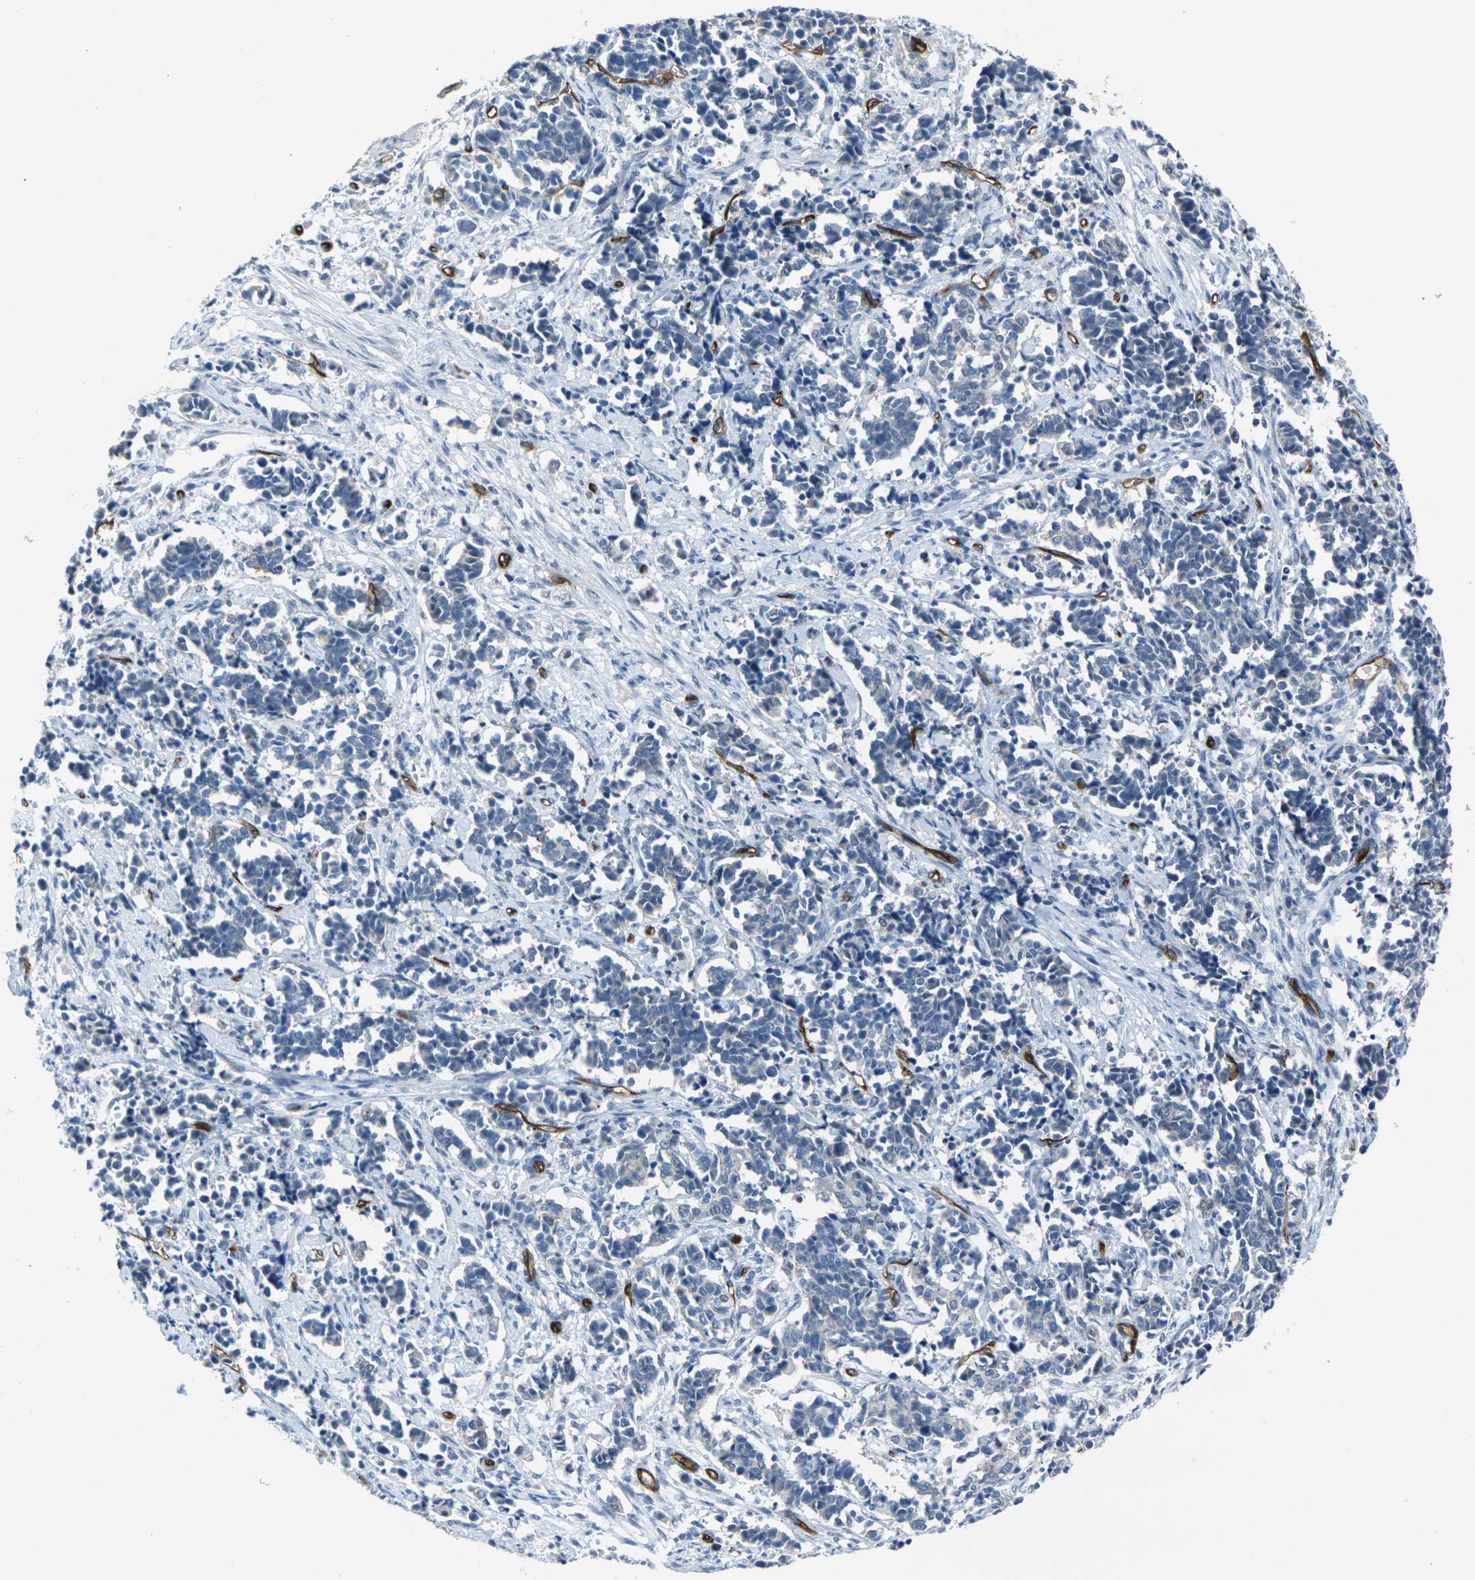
{"staining": {"intensity": "negative", "quantity": "none", "location": "none"}, "tissue": "cervical cancer", "cell_type": "Tumor cells", "image_type": "cancer", "snomed": [{"axis": "morphology", "description": "Normal tissue, NOS"}, {"axis": "morphology", "description": "Squamous cell carcinoma, NOS"}, {"axis": "topography", "description": "Cervix"}], "caption": "Tumor cells are negative for brown protein staining in cervical squamous cell carcinoma.", "gene": "HSPA12B", "patient": {"sex": "female", "age": 35}}